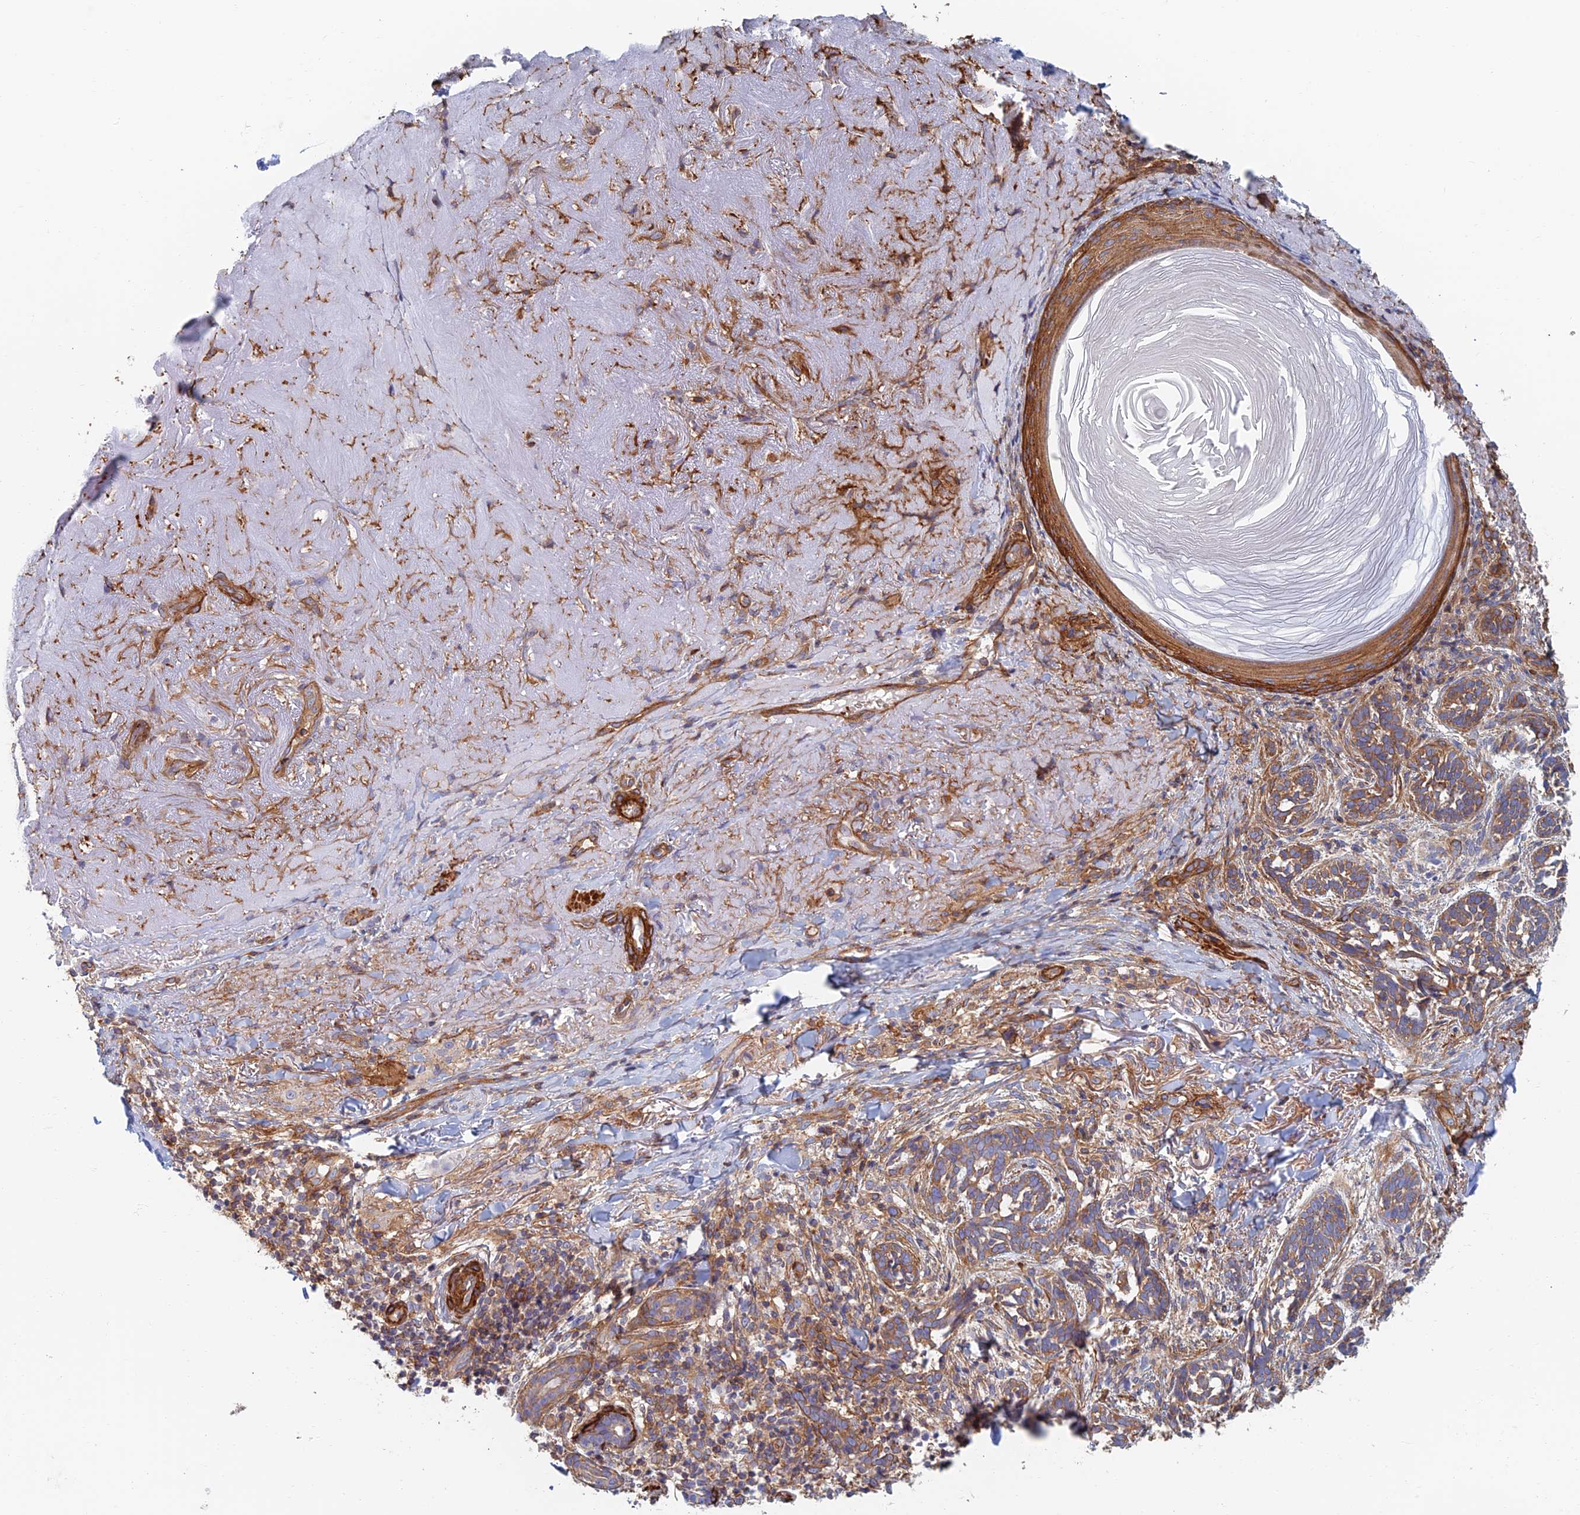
{"staining": {"intensity": "moderate", "quantity": ">75%", "location": "cytoplasmic/membranous"}, "tissue": "skin cancer", "cell_type": "Tumor cells", "image_type": "cancer", "snomed": [{"axis": "morphology", "description": "Basal cell carcinoma"}, {"axis": "topography", "description": "Skin"}], "caption": "Human skin basal cell carcinoma stained with a brown dye exhibits moderate cytoplasmic/membranous positive positivity in approximately >75% of tumor cells.", "gene": "PAK4", "patient": {"sex": "male", "age": 71}}